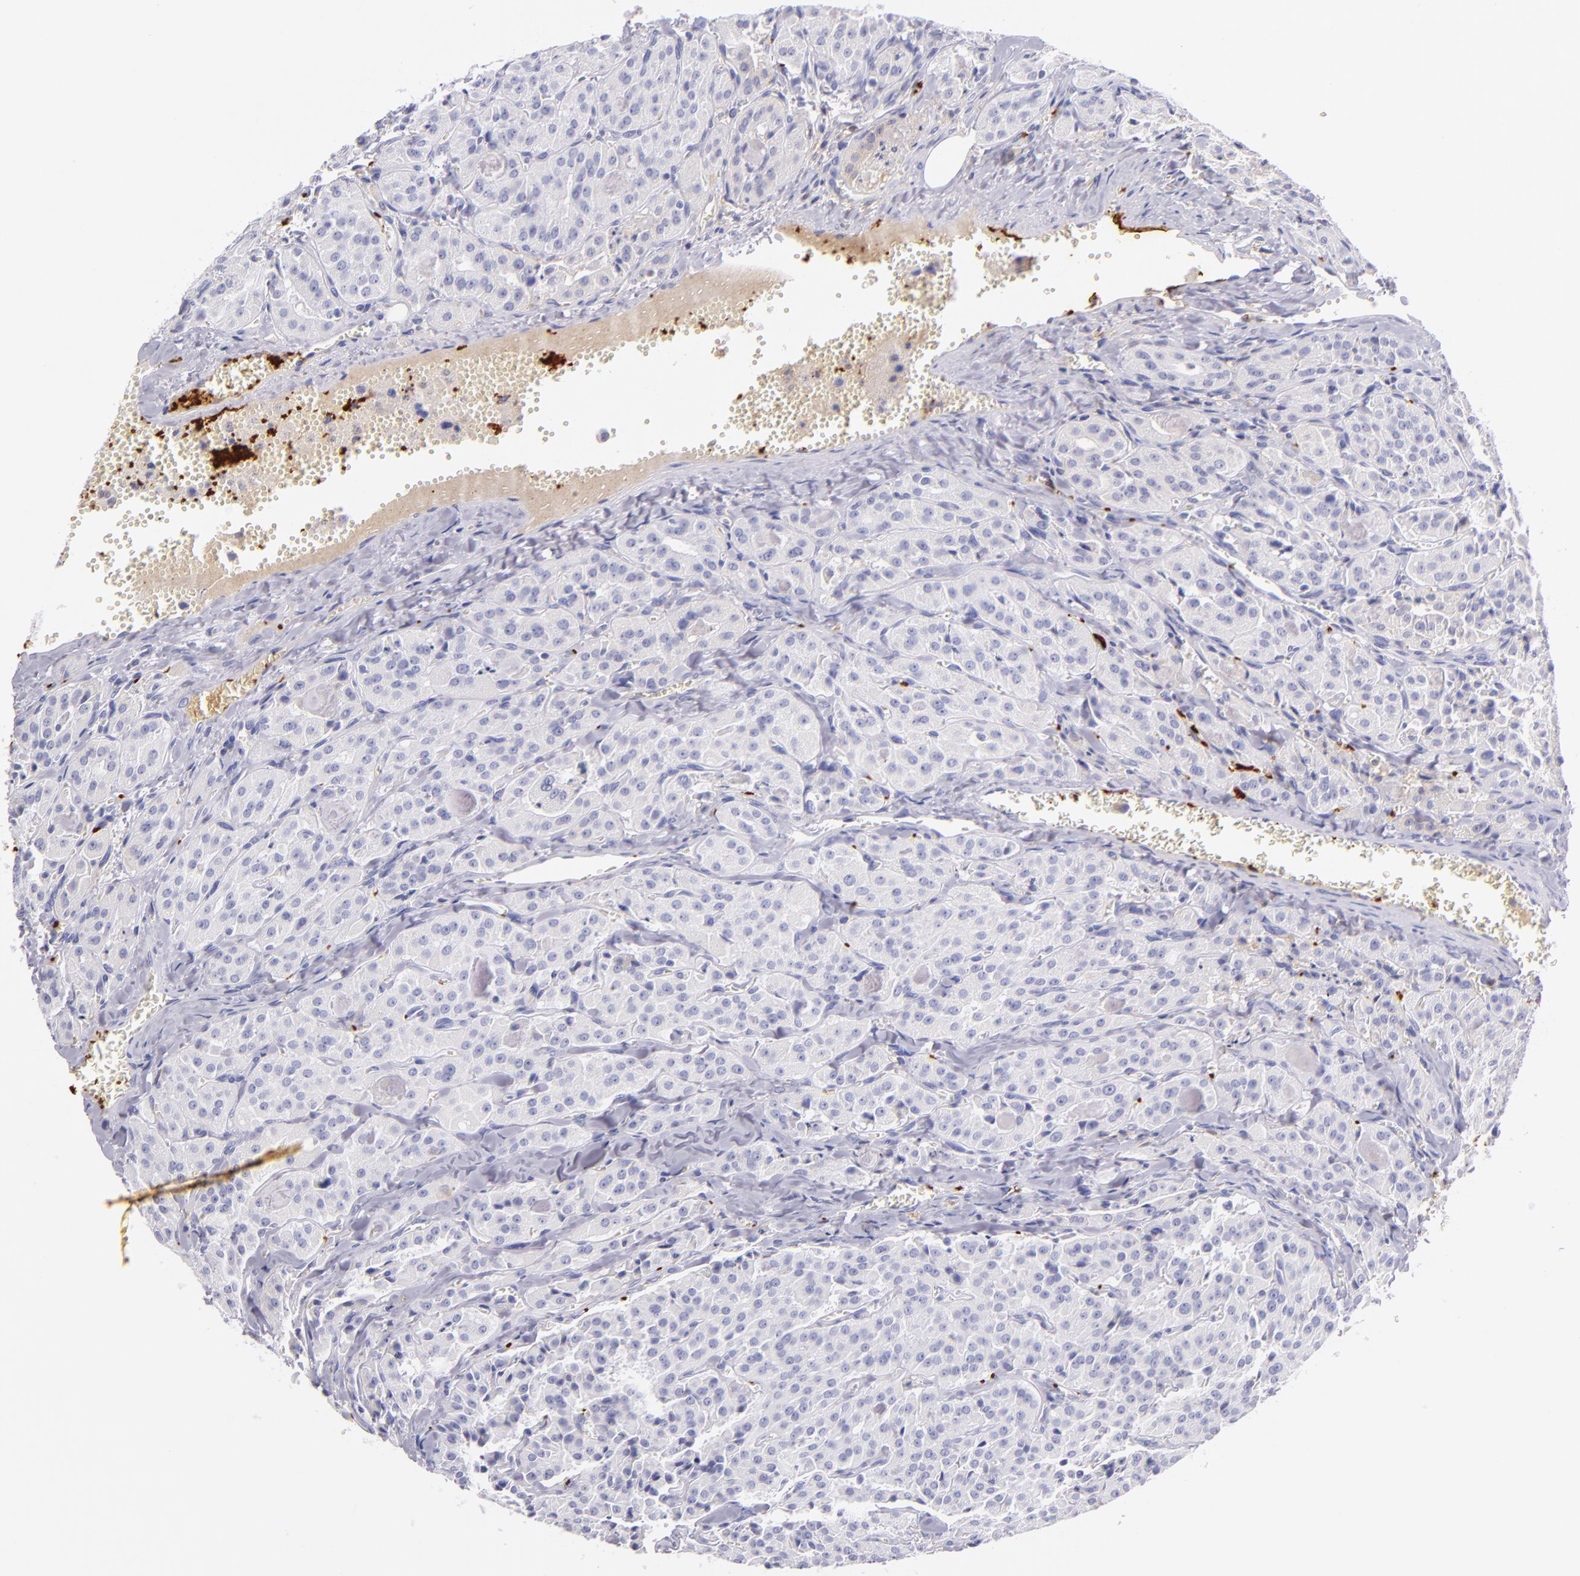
{"staining": {"intensity": "negative", "quantity": "none", "location": "none"}, "tissue": "thyroid cancer", "cell_type": "Tumor cells", "image_type": "cancer", "snomed": [{"axis": "morphology", "description": "Carcinoma, NOS"}, {"axis": "topography", "description": "Thyroid gland"}], "caption": "Tumor cells show no significant staining in thyroid carcinoma.", "gene": "GP1BA", "patient": {"sex": "male", "age": 76}}